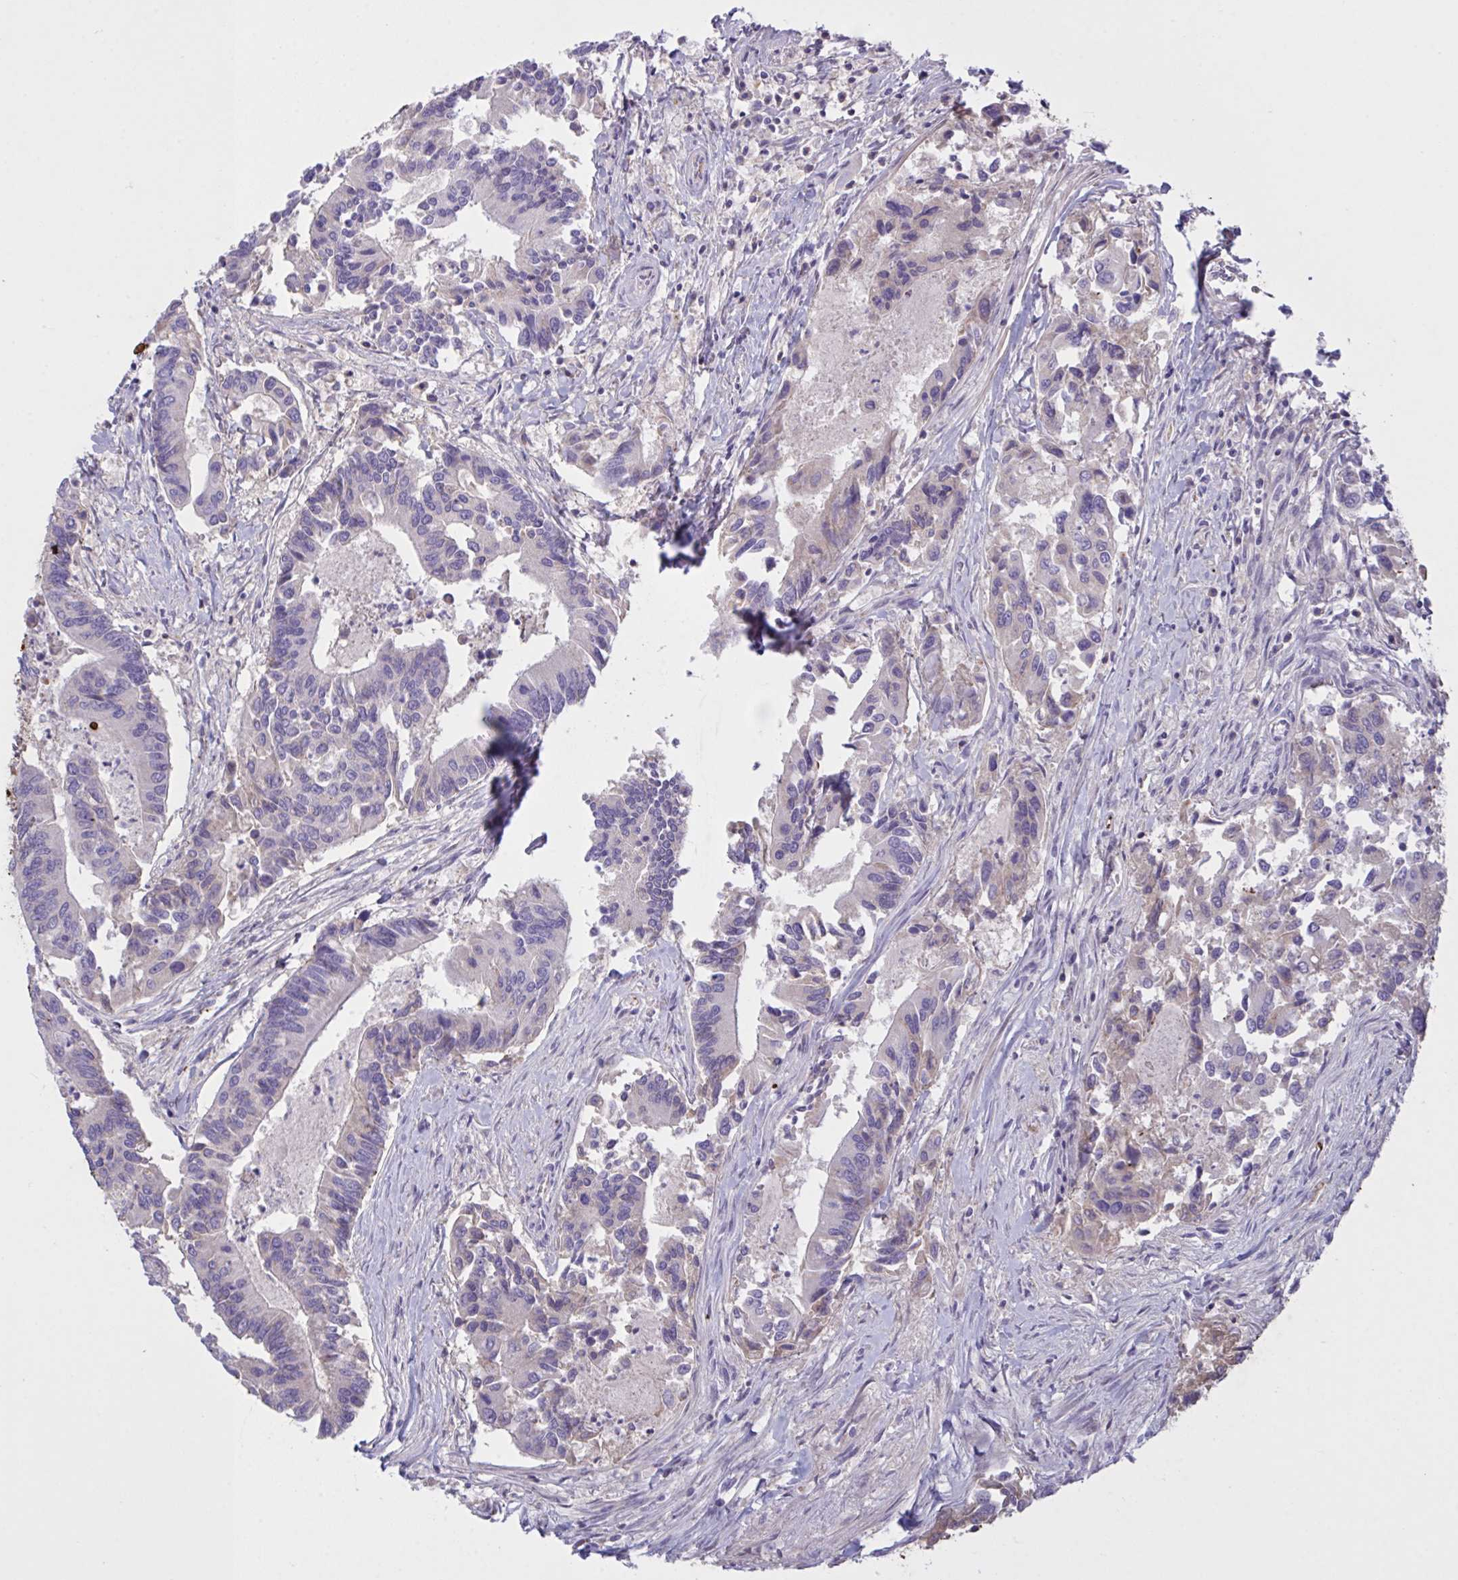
{"staining": {"intensity": "negative", "quantity": "none", "location": "none"}, "tissue": "colorectal cancer", "cell_type": "Tumor cells", "image_type": "cancer", "snomed": [{"axis": "morphology", "description": "Adenocarcinoma, NOS"}, {"axis": "topography", "description": "Colon"}], "caption": "A high-resolution histopathology image shows IHC staining of colorectal cancer (adenocarcinoma), which shows no significant expression in tumor cells. The staining is performed using DAB (3,3'-diaminobenzidine) brown chromogen with nuclei counter-stained in using hematoxylin.", "gene": "IL1R1", "patient": {"sex": "female", "age": 67}}